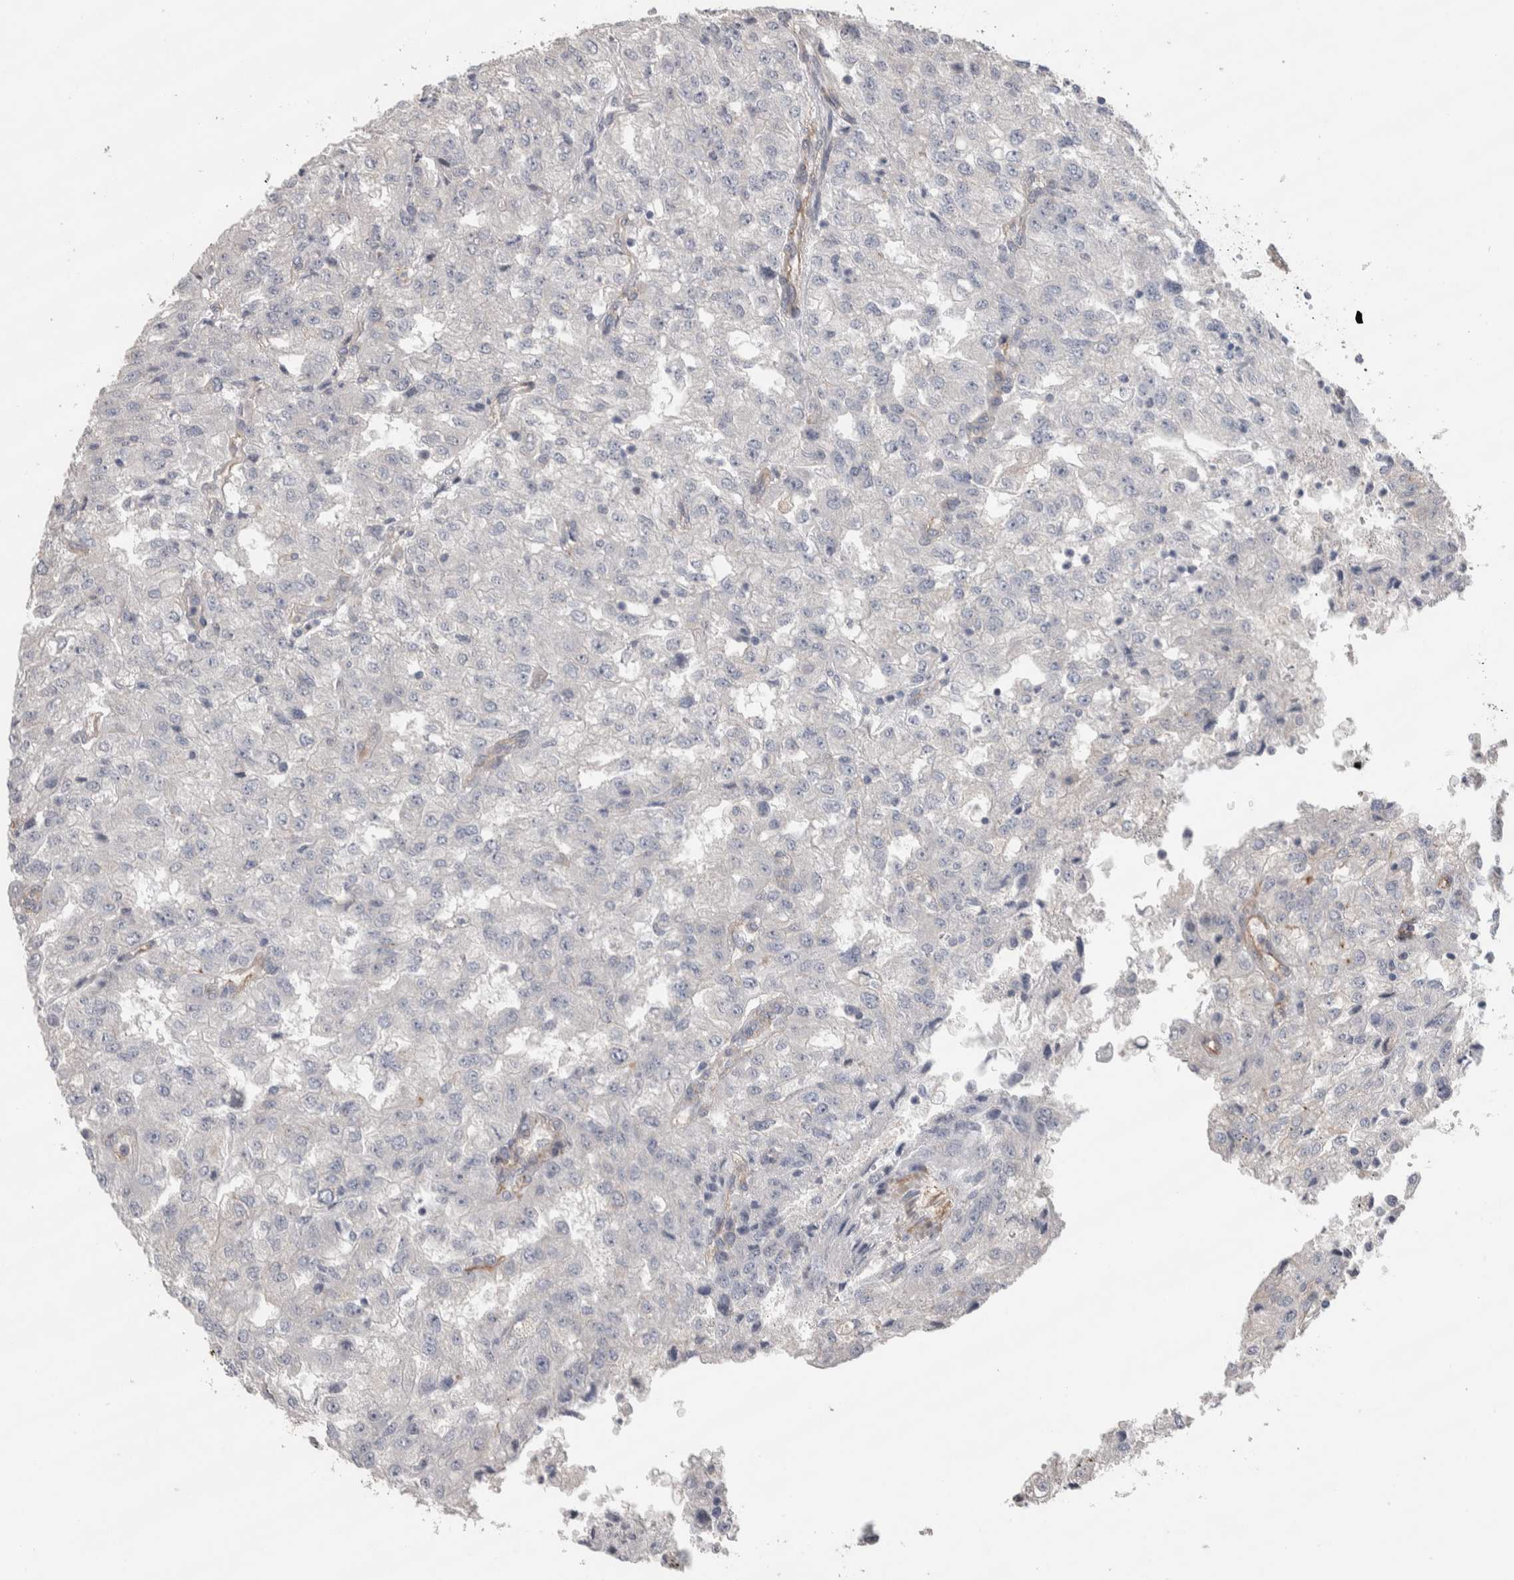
{"staining": {"intensity": "negative", "quantity": "none", "location": "none"}, "tissue": "renal cancer", "cell_type": "Tumor cells", "image_type": "cancer", "snomed": [{"axis": "morphology", "description": "Adenocarcinoma, NOS"}, {"axis": "topography", "description": "Kidney"}], "caption": "High power microscopy photomicrograph of an immunohistochemistry photomicrograph of adenocarcinoma (renal), revealing no significant staining in tumor cells.", "gene": "GCNA", "patient": {"sex": "female", "age": 54}}